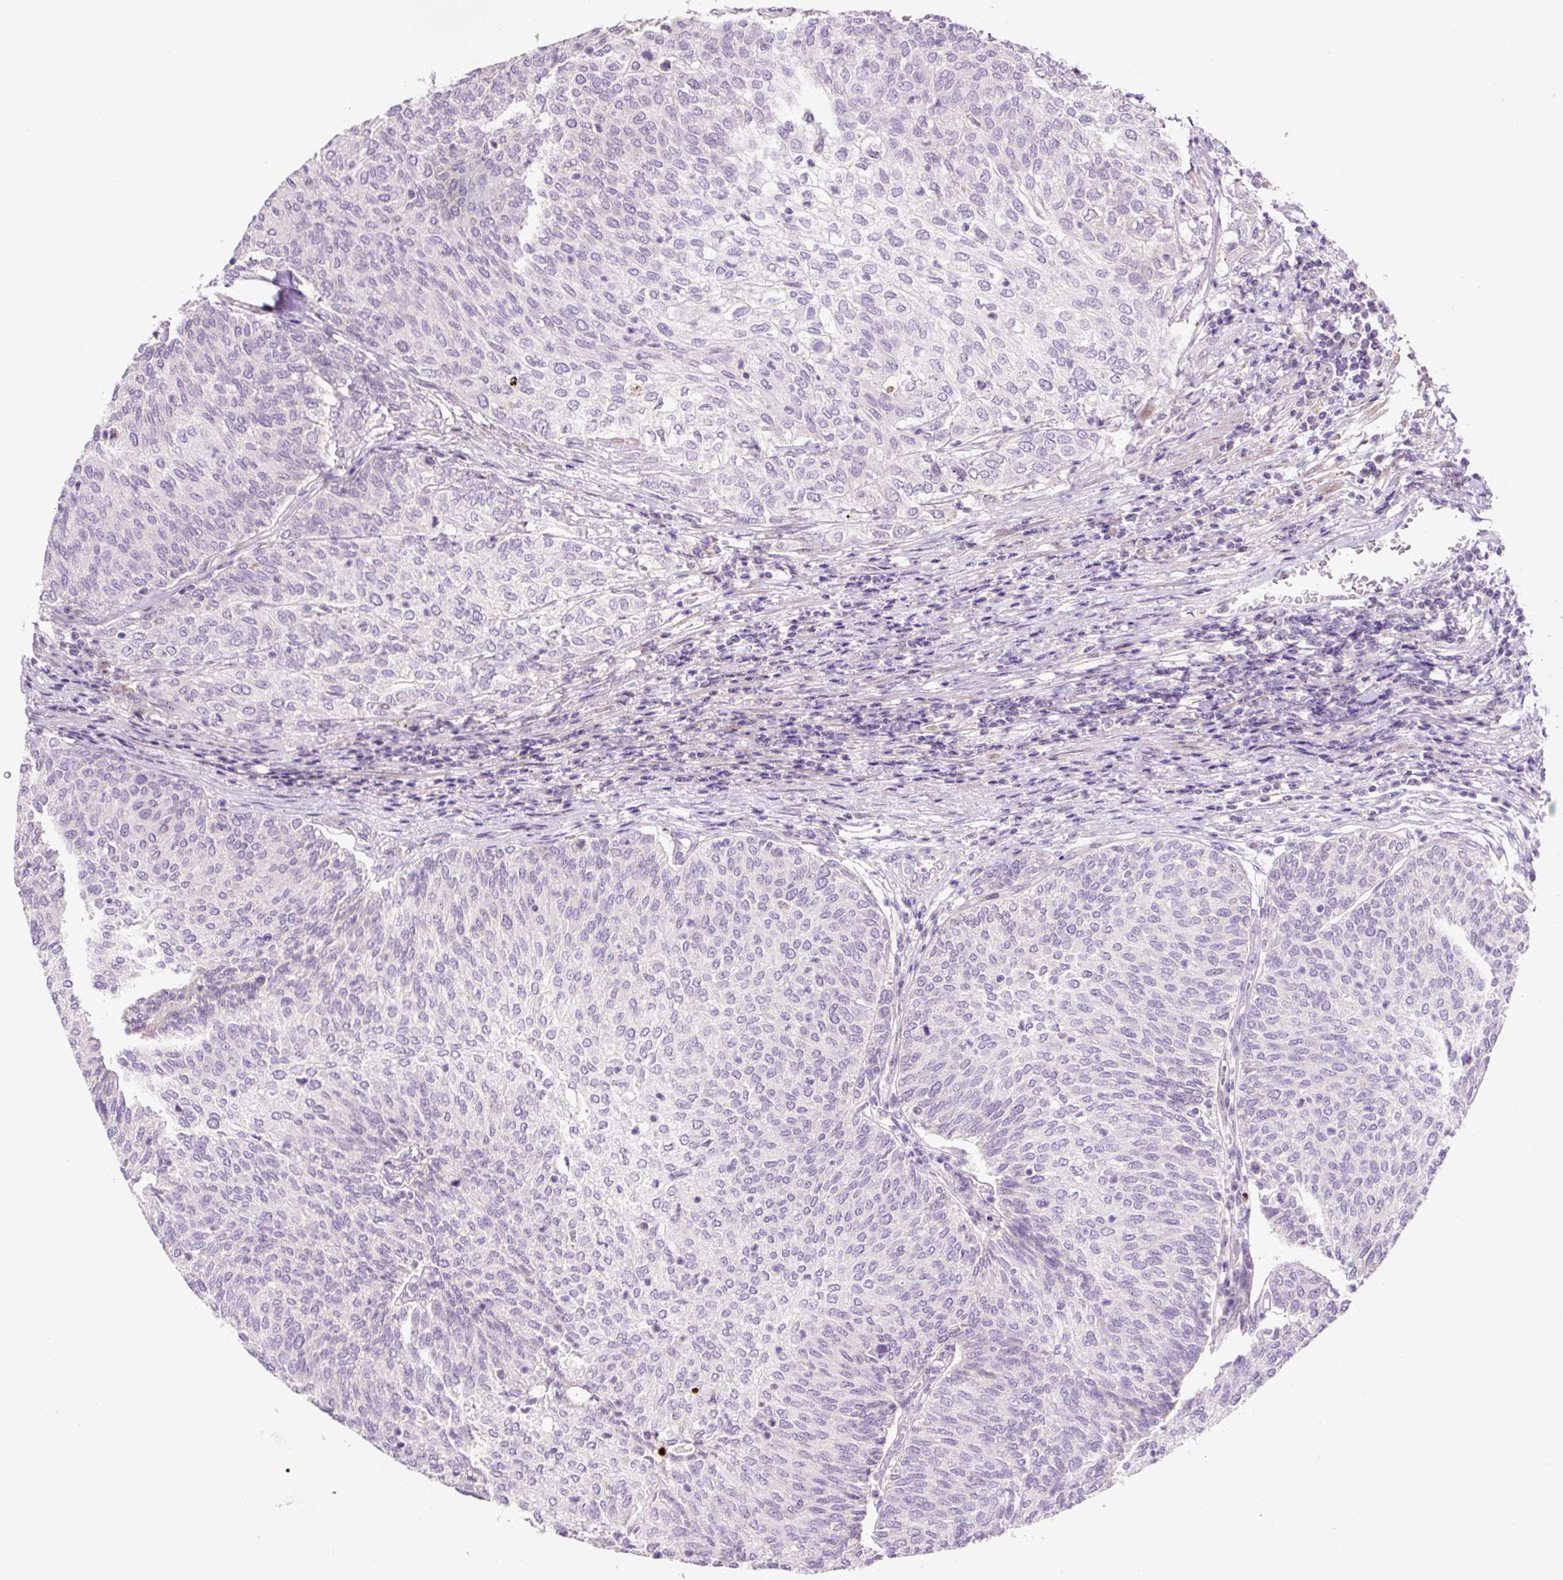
{"staining": {"intensity": "negative", "quantity": "none", "location": "none"}, "tissue": "urothelial cancer", "cell_type": "Tumor cells", "image_type": "cancer", "snomed": [{"axis": "morphology", "description": "Urothelial carcinoma, Low grade"}, {"axis": "topography", "description": "Urinary bladder"}], "caption": "Immunohistochemical staining of urothelial carcinoma (low-grade) exhibits no significant positivity in tumor cells.", "gene": "OGDHL", "patient": {"sex": "female", "age": 79}}